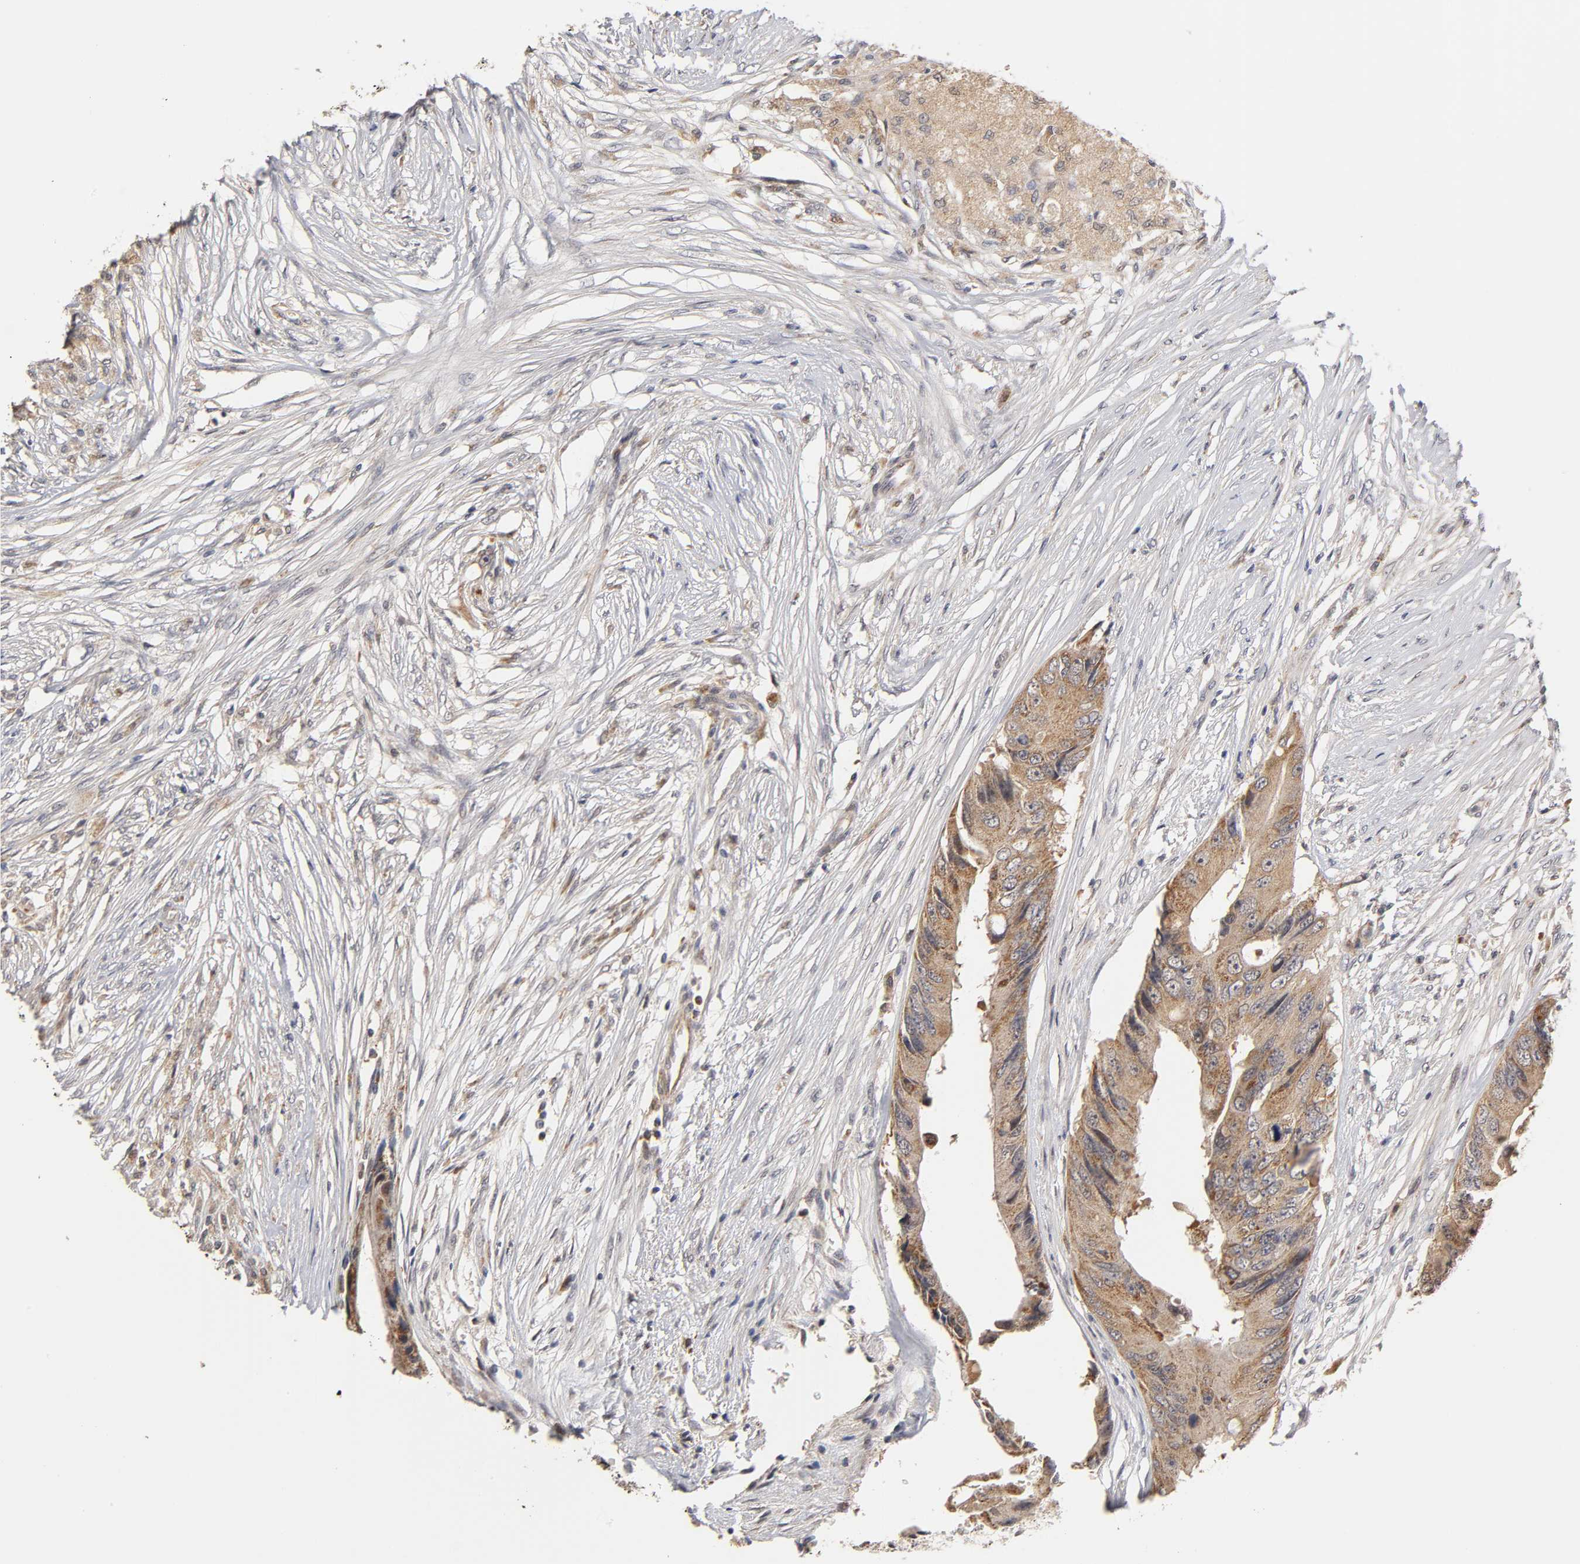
{"staining": {"intensity": "moderate", "quantity": ">75%", "location": "cytoplasmic/membranous"}, "tissue": "colorectal cancer", "cell_type": "Tumor cells", "image_type": "cancer", "snomed": [{"axis": "morphology", "description": "Adenocarcinoma, NOS"}, {"axis": "topography", "description": "Colon"}], "caption": "This is an image of immunohistochemistry (IHC) staining of colorectal cancer (adenocarcinoma), which shows moderate staining in the cytoplasmic/membranous of tumor cells.", "gene": "GSTZ1", "patient": {"sex": "male", "age": 71}}